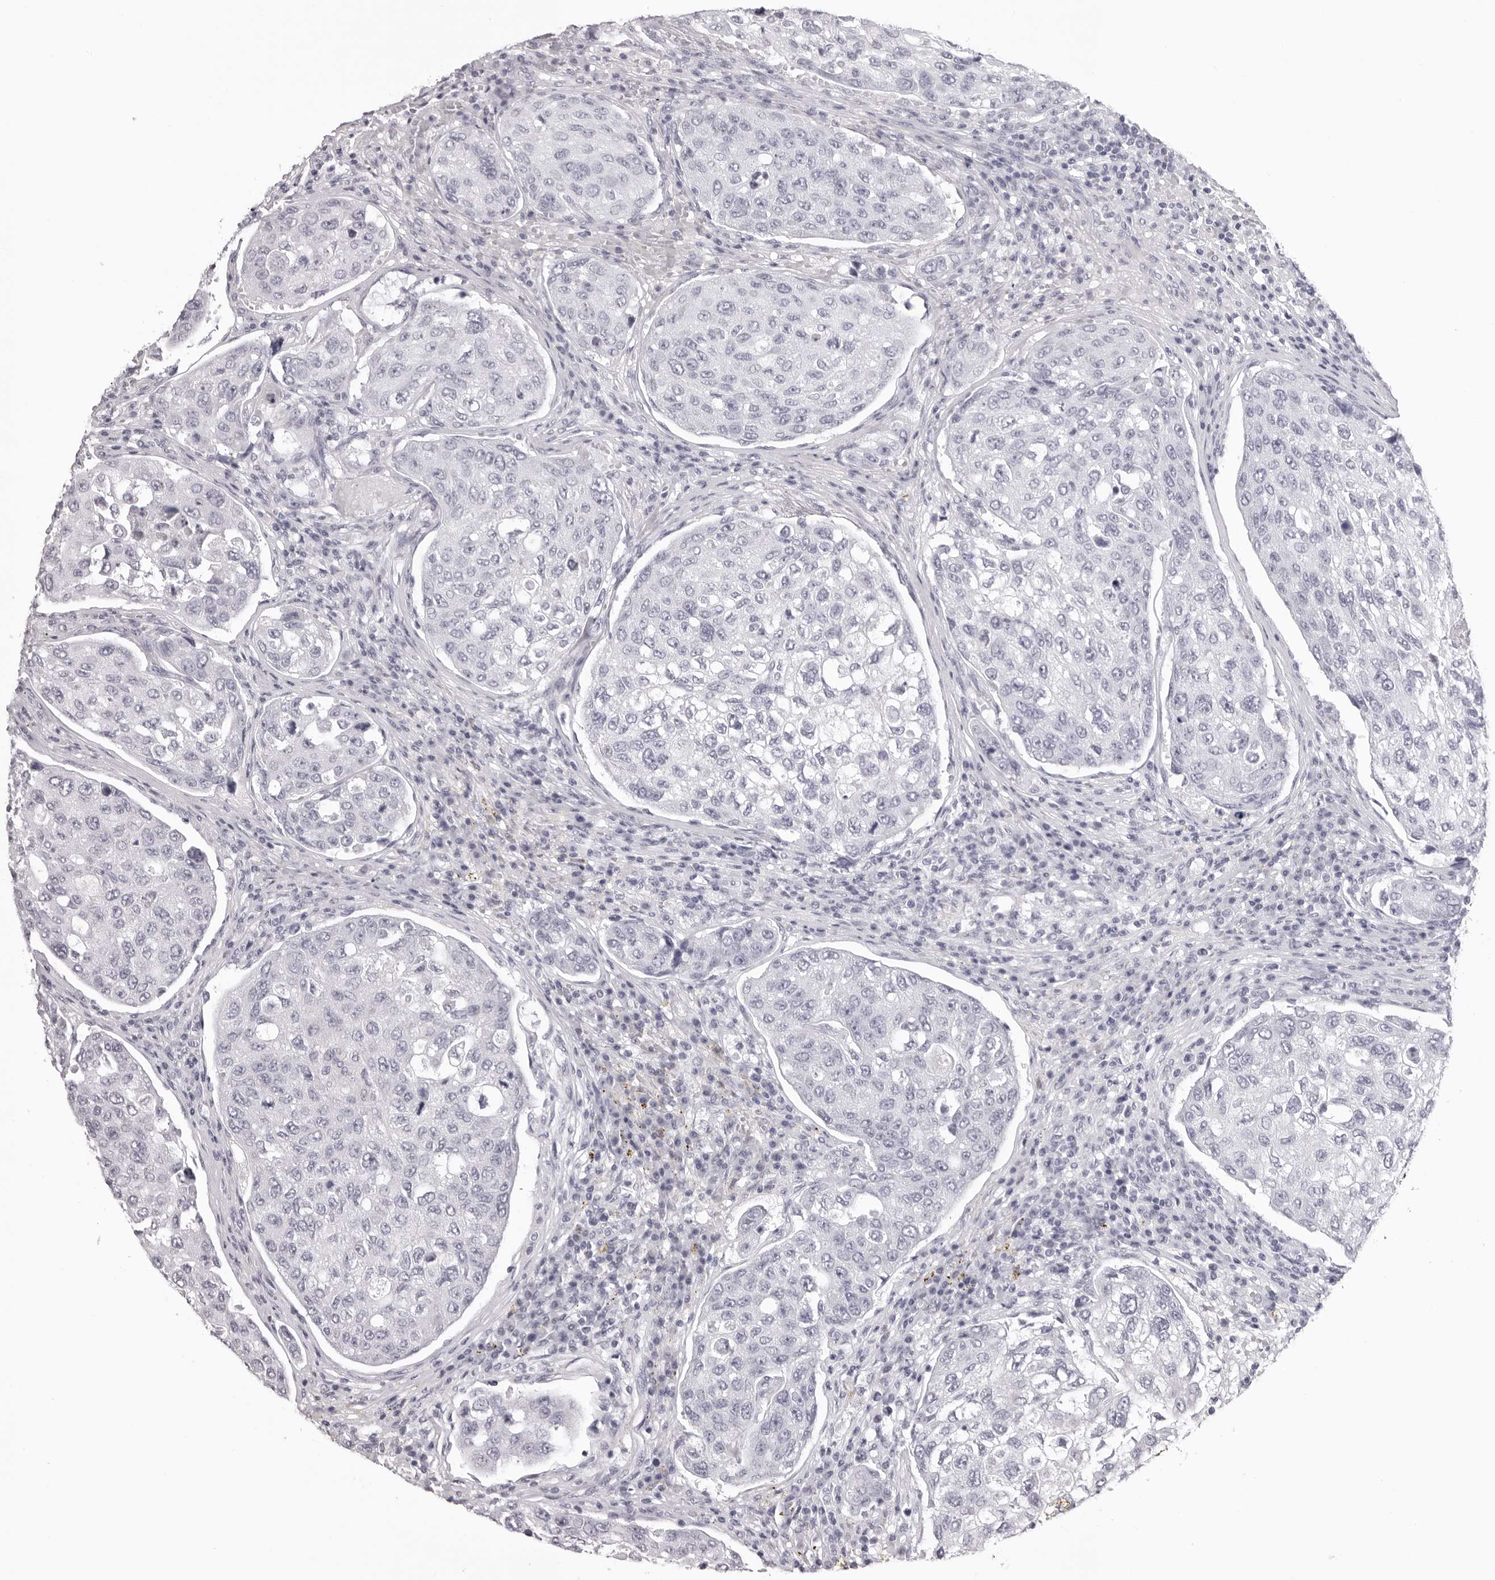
{"staining": {"intensity": "negative", "quantity": "none", "location": "none"}, "tissue": "urothelial cancer", "cell_type": "Tumor cells", "image_type": "cancer", "snomed": [{"axis": "morphology", "description": "Urothelial carcinoma, High grade"}, {"axis": "topography", "description": "Lymph node"}, {"axis": "topography", "description": "Urinary bladder"}], "caption": "Urothelial cancer stained for a protein using immunohistochemistry (IHC) reveals no positivity tumor cells.", "gene": "CST1", "patient": {"sex": "male", "age": 51}}